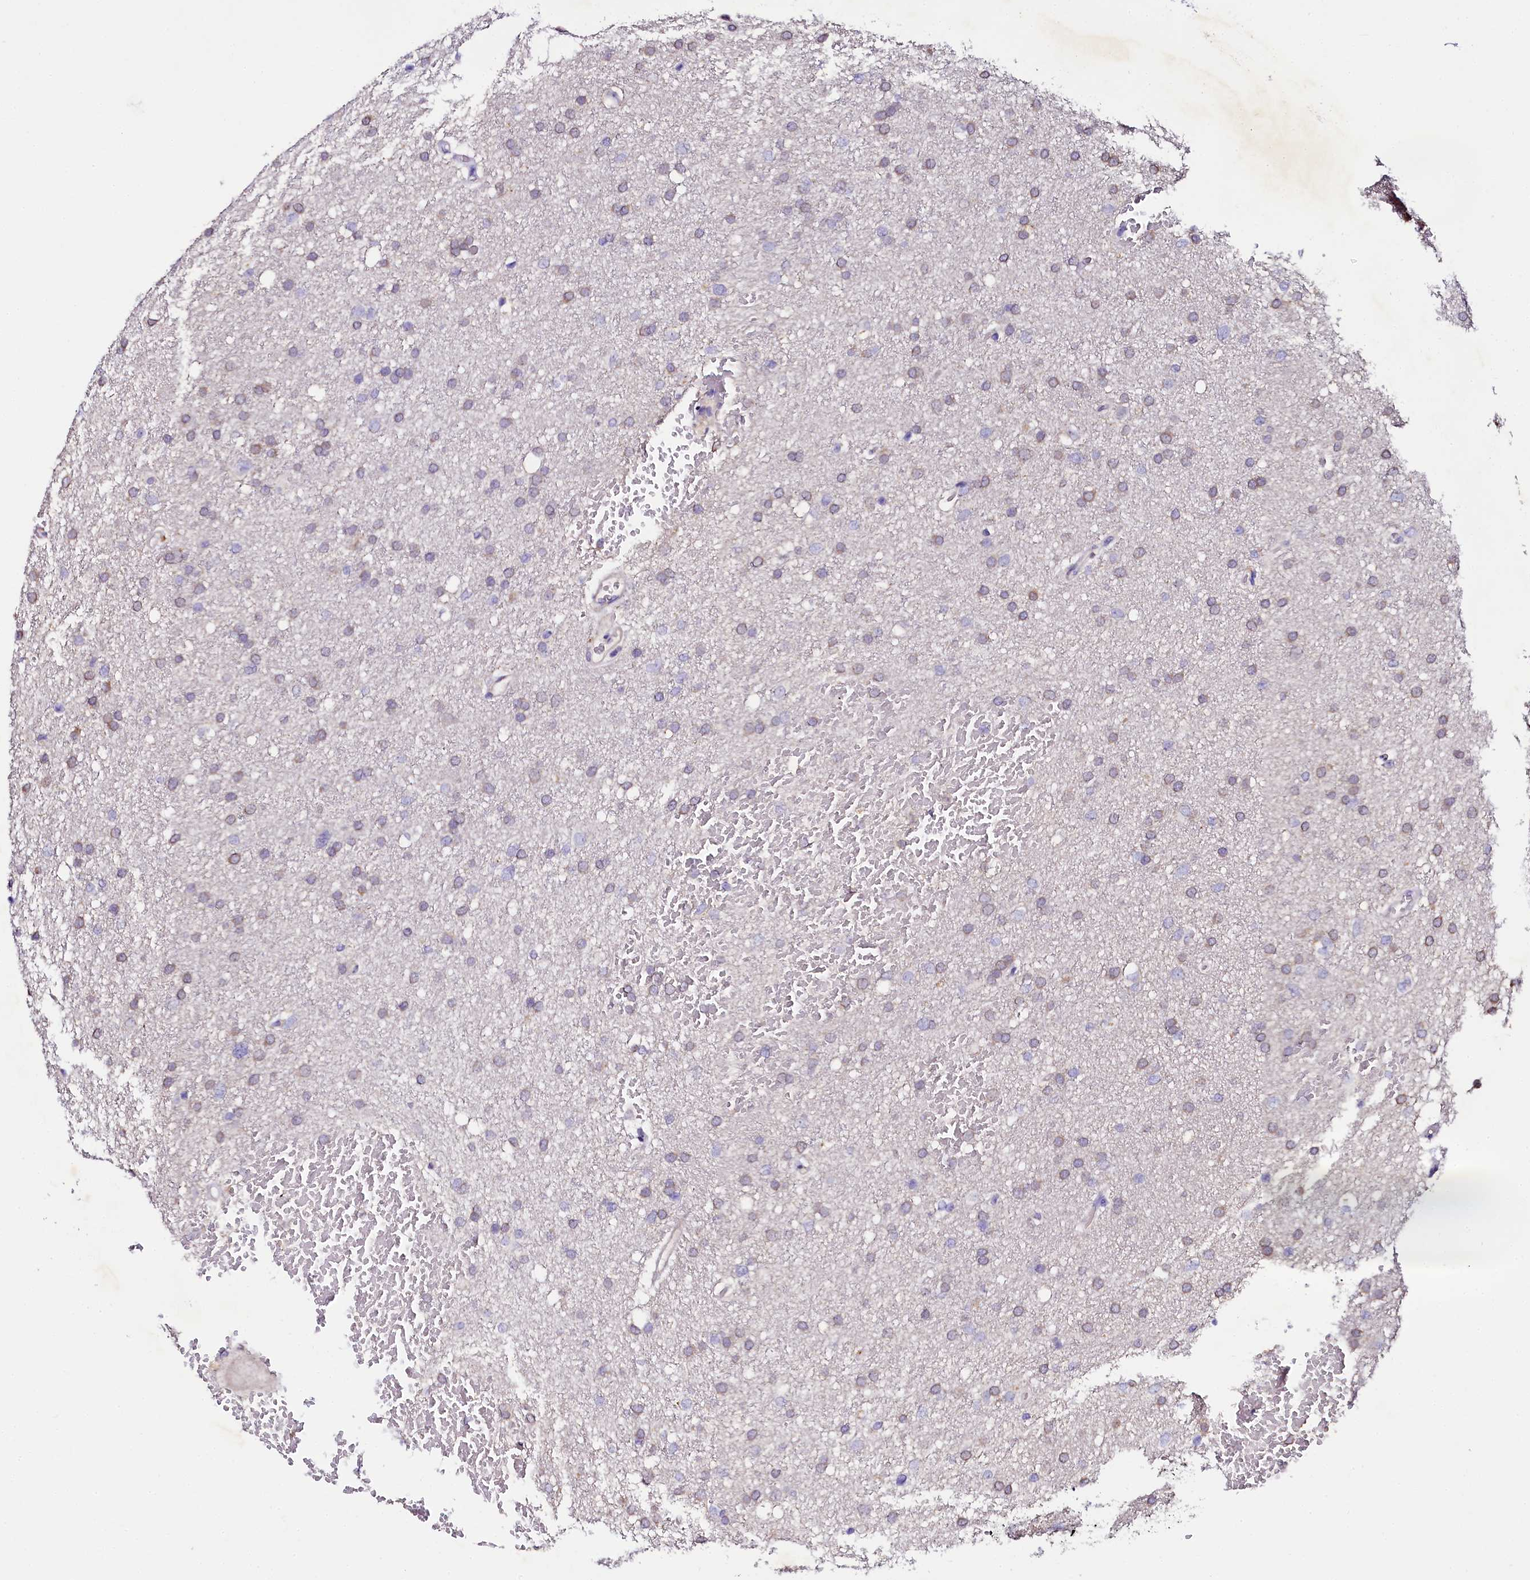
{"staining": {"intensity": "negative", "quantity": "none", "location": "none"}, "tissue": "glioma", "cell_type": "Tumor cells", "image_type": "cancer", "snomed": [{"axis": "morphology", "description": "Glioma, malignant, High grade"}, {"axis": "topography", "description": "Cerebral cortex"}], "caption": "An immunohistochemistry micrograph of glioma is shown. There is no staining in tumor cells of glioma.", "gene": "NAA16", "patient": {"sex": "female", "age": 36}}